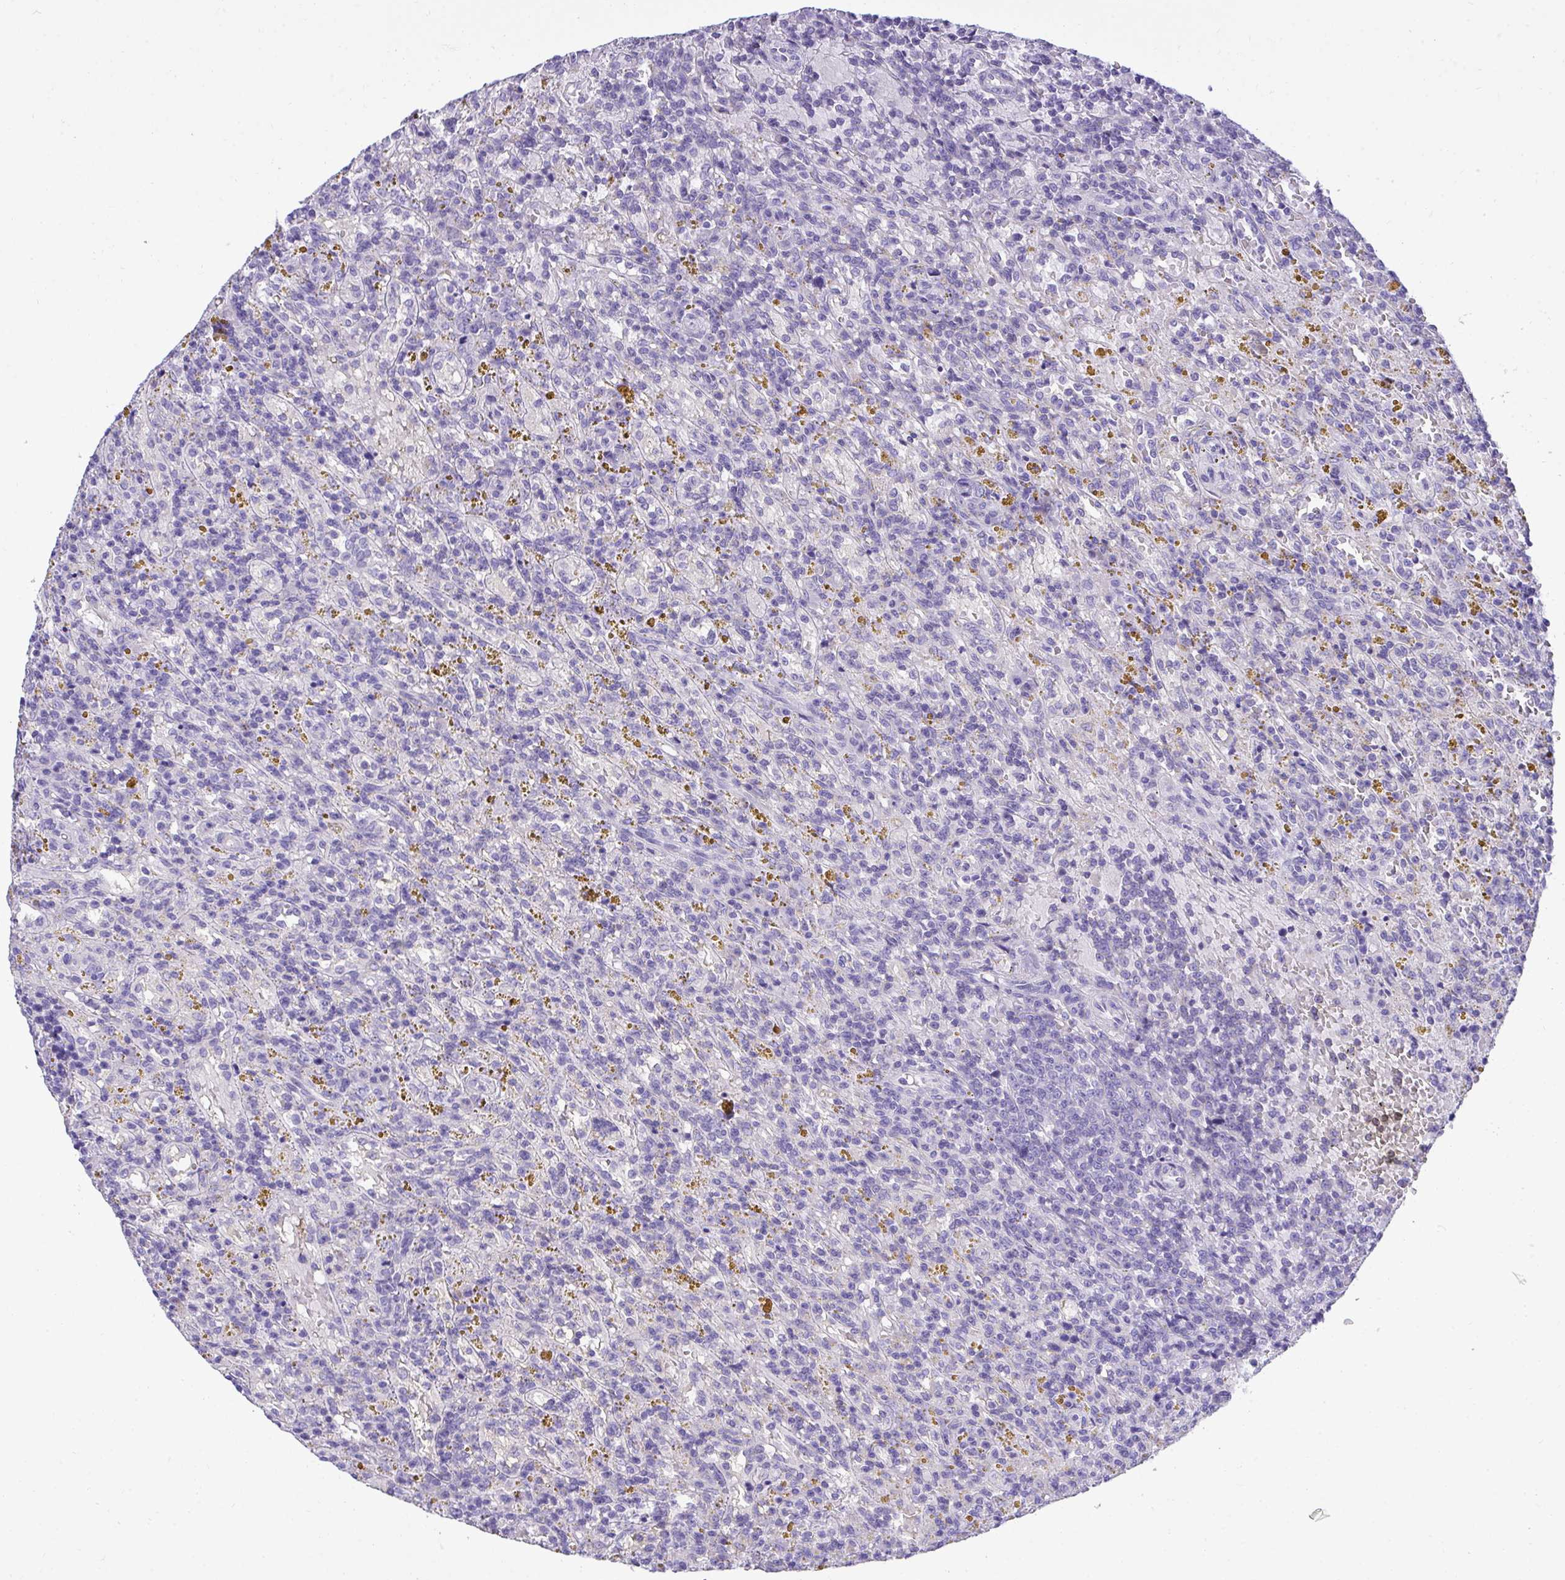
{"staining": {"intensity": "negative", "quantity": "none", "location": "none"}, "tissue": "lymphoma", "cell_type": "Tumor cells", "image_type": "cancer", "snomed": [{"axis": "morphology", "description": "Malignant lymphoma, non-Hodgkin's type, Low grade"}, {"axis": "topography", "description": "Spleen"}], "caption": "A photomicrograph of human lymphoma is negative for staining in tumor cells. (Stains: DAB immunohistochemistry with hematoxylin counter stain, Microscopy: brightfield microscopy at high magnification).", "gene": "TMCO5A", "patient": {"sex": "female", "age": 65}}